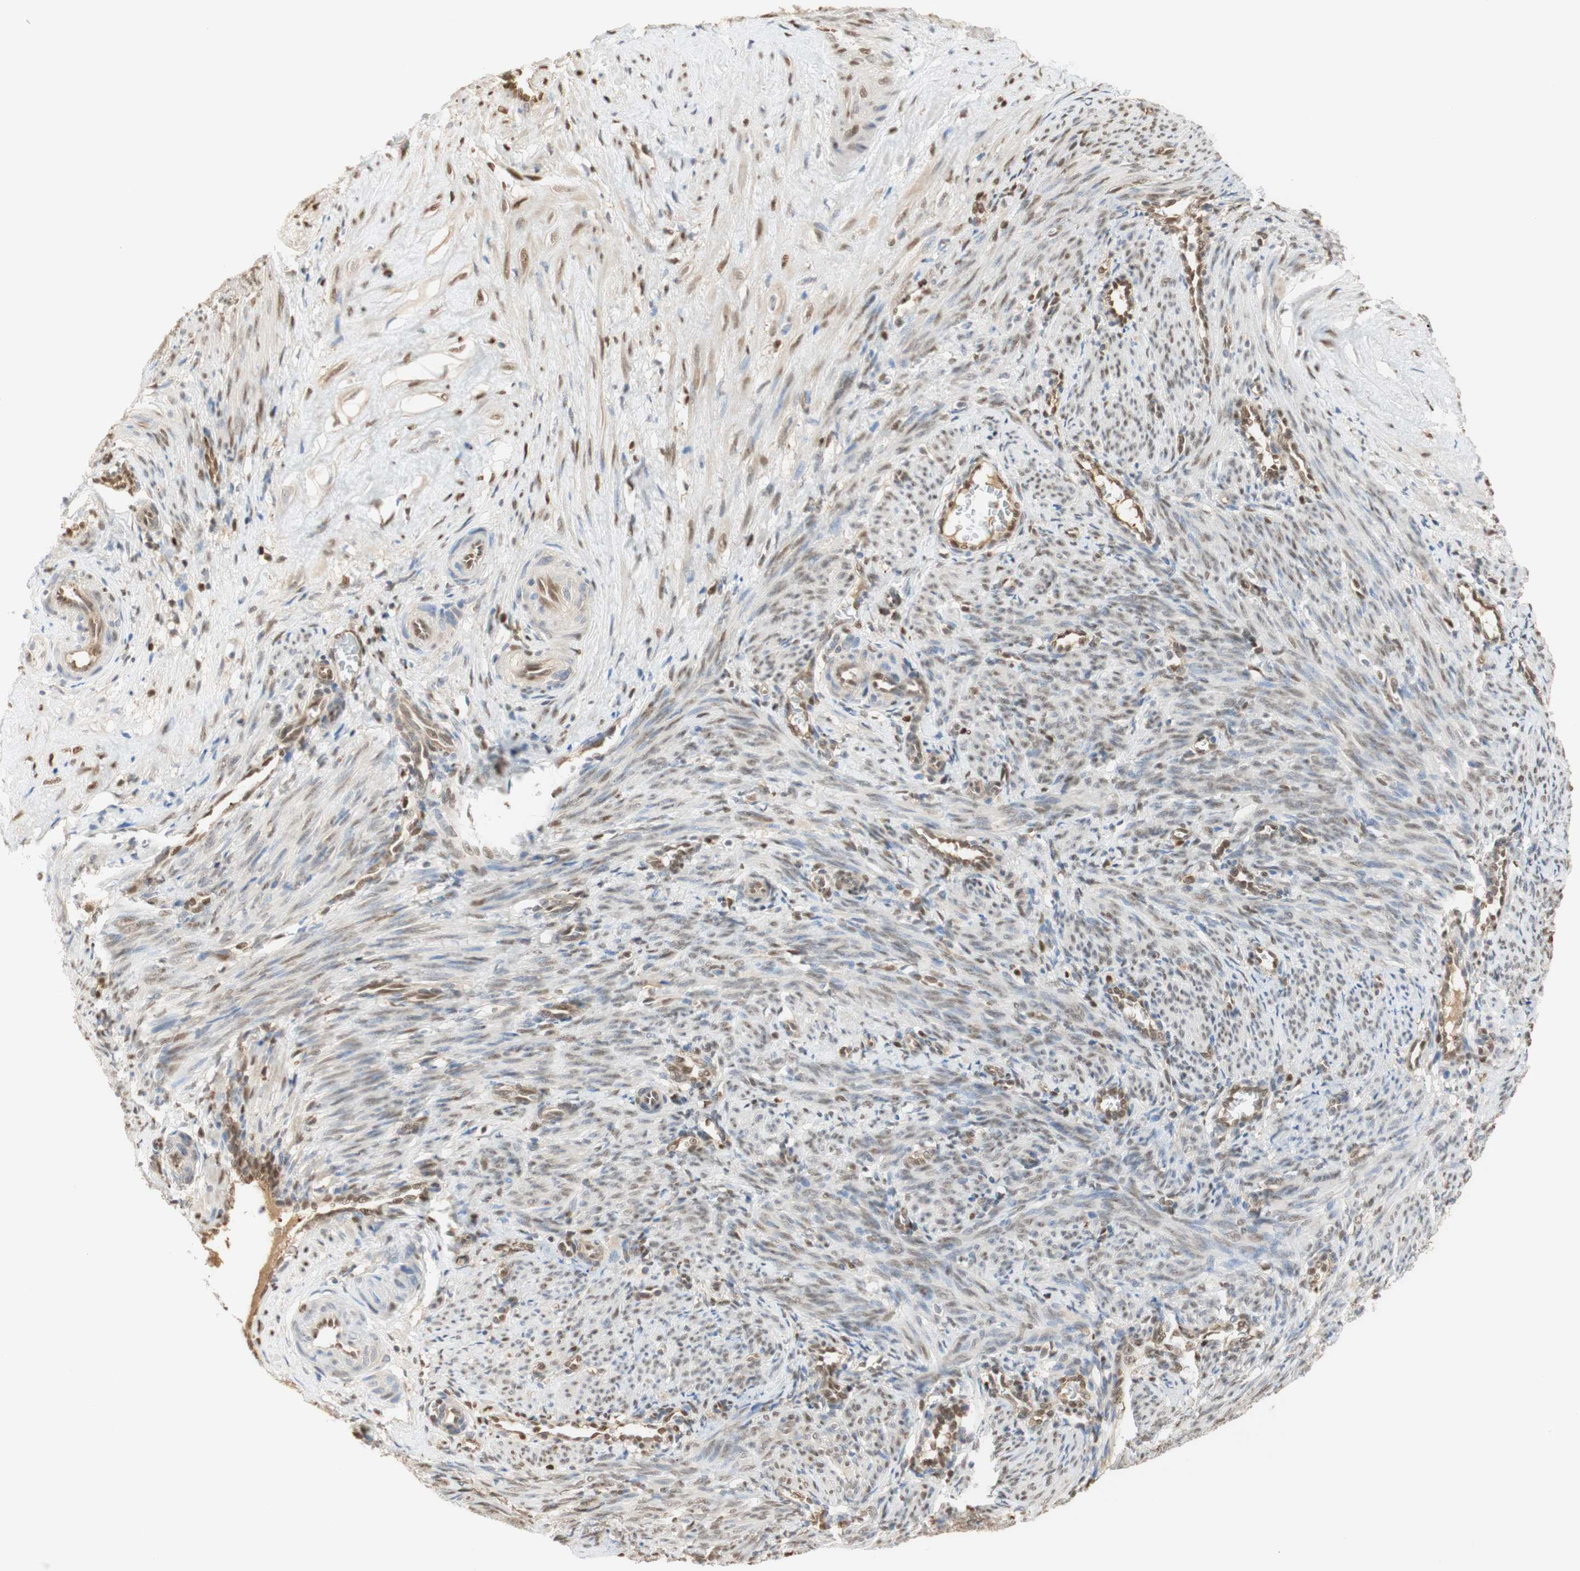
{"staining": {"intensity": "moderate", "quantity": "25%-75%", "location": "nuclear"}, "tissue": "smooth muscle", "cell_type": "Smooth muscle cells", "image_type": "normal", "snomed": [{"axis": "morphology", "description": "Normal tissue, NOS"}, {"axis": "topography", "description": "Endometrium"}], "caption": "Immunohistochemical staining of benign smooth muscle displays medium levels of moderate nuclear expression in about 25%-75% of smooth muscle cells. (DAB = brown stain, brightfield microscopy at high magnification).", "gene": "NAP1L4", "patient": {"sex": "female", "age": 33}}